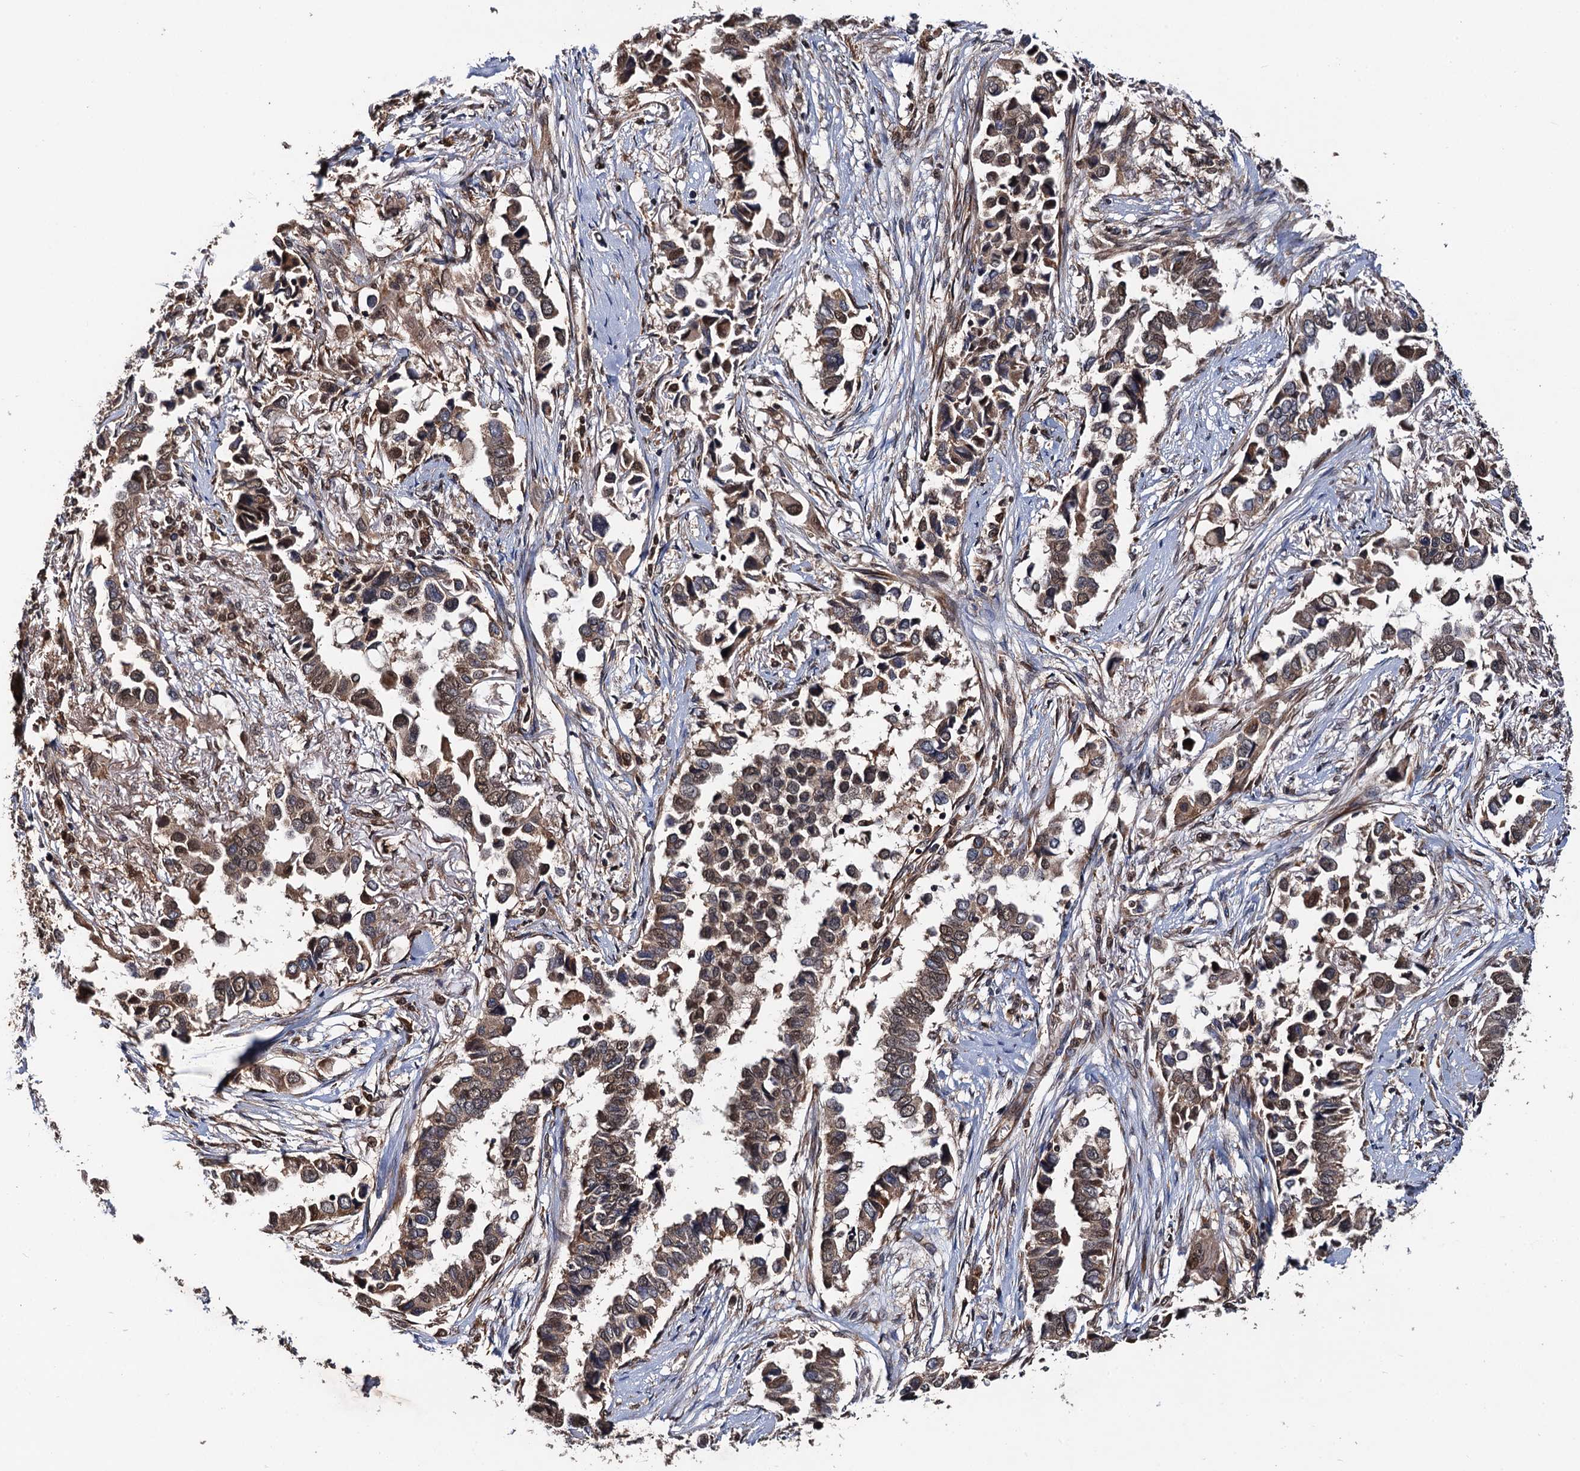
{"staining": {"intensity": "moderate", "quantity": ">75%", "location": "cytoplasmic/membranous,nuclear"}, "tissue": "lung cancer", "cell_type": "Tumor cells", "image_type": "cancer", "snomed": [{"axis": "morphology", "description": "Adenocarcinoma, NOS"}, {"axis": "topography", "description": "Lung"}], "caption": "IHC photomicrograph of neoplastic tissue: lung adenocarcinoma stained using immunohistochemistry demonstrates medium levels of moderate protein expression localized specifically in the cytoplasmic/membranous and nuclear of tumor cells, appearing as a cytoplasmic/membranous and nuclear brown color.", "gene": "MIER2", "patient": {"sex": "female", "age": 76}}